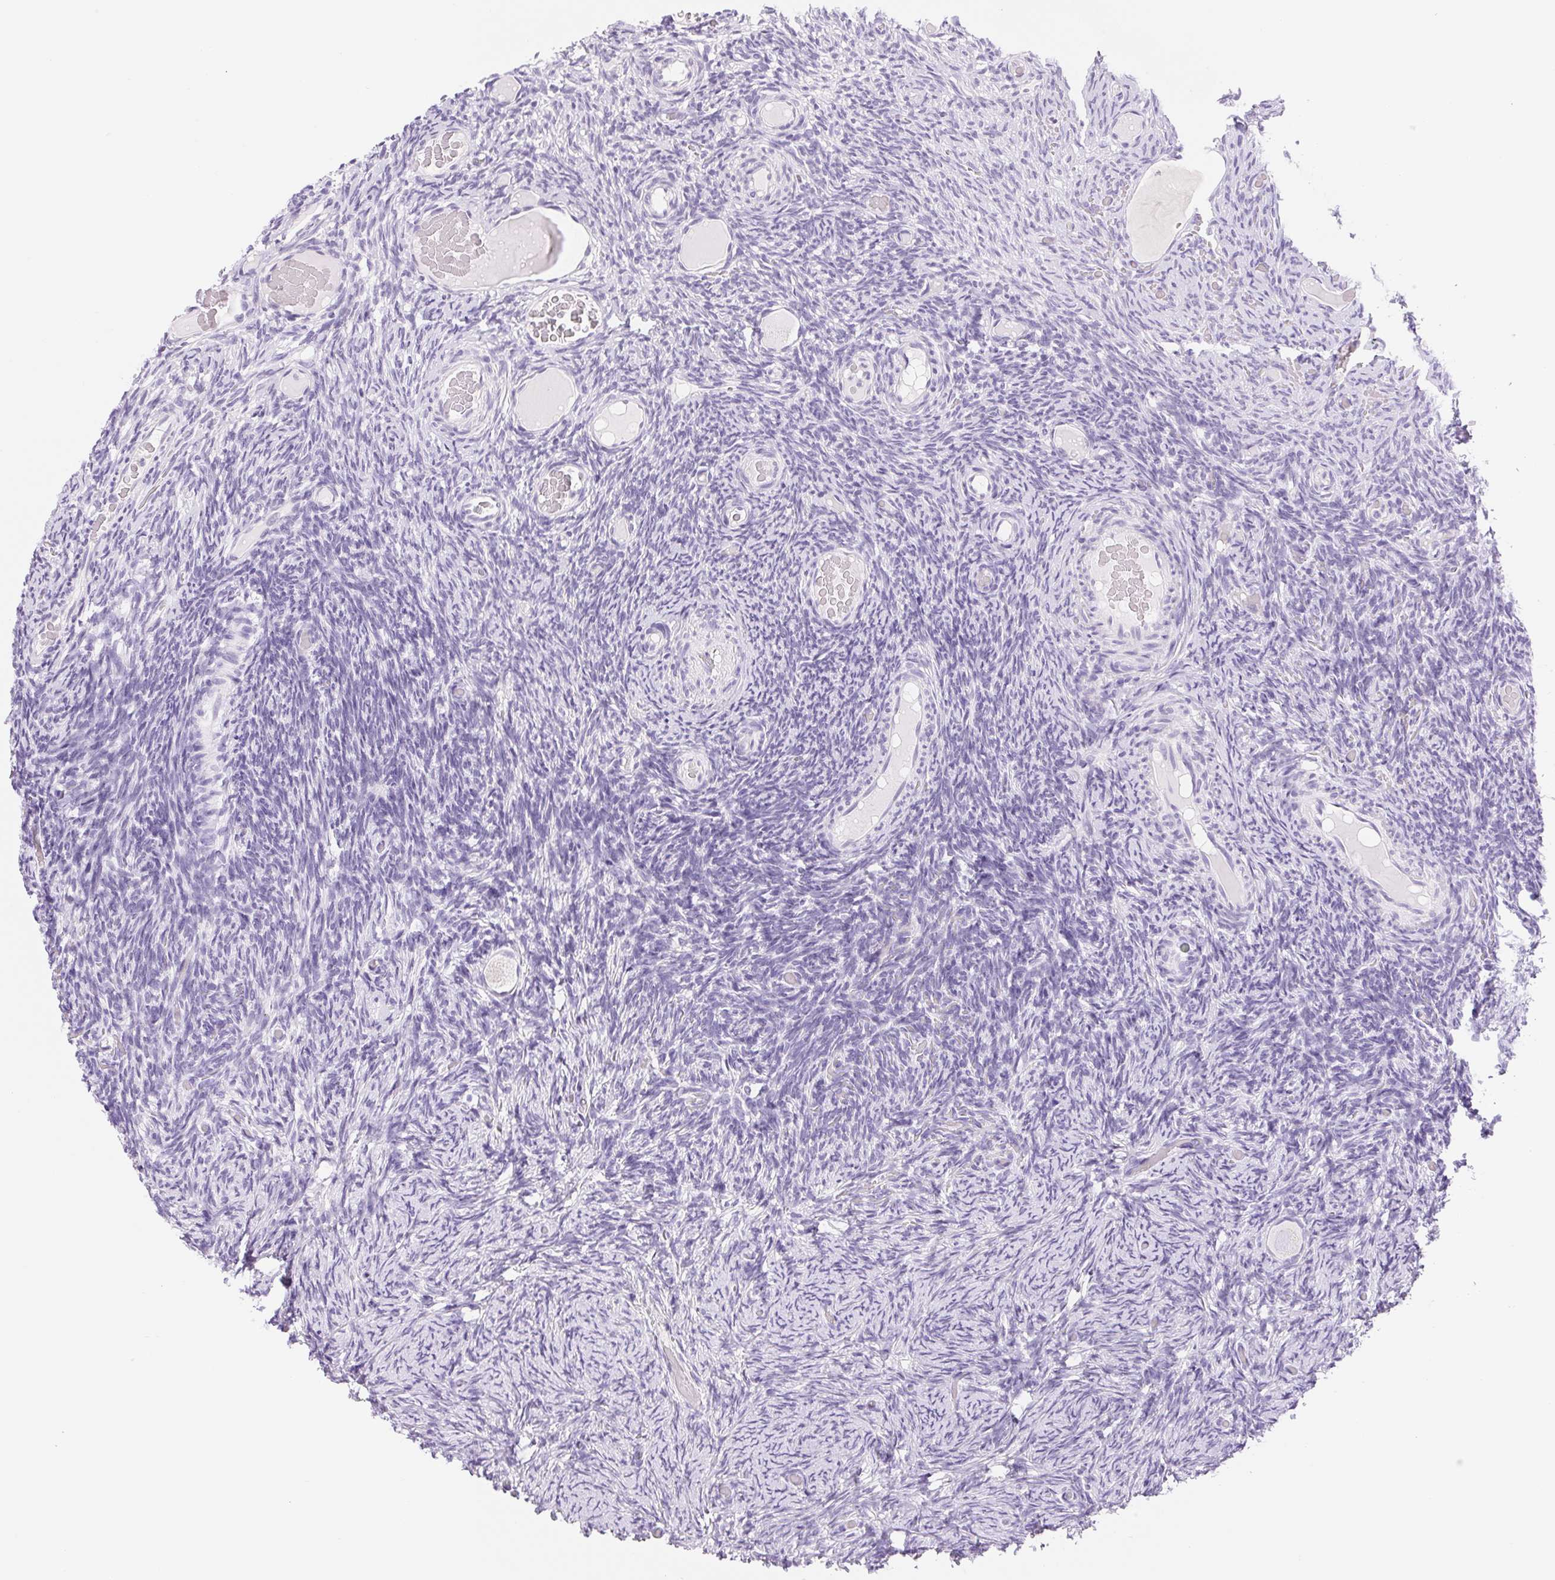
{"staining": {"intensity": "negative", "quantity": "none", "location": "none"}, "tissue": "ovary", "cell_type": "Follicle cells", "image_type": "normal", "snomed": [{"axis": "morphology", "description": "Normal tissue, NOS"}, {"axis": "topography", "description": "Ovary"}], "caption": "Unremarkable ovary was stained to show a protein in brown. There is no significant expression in follicle cells. (DAB (3,3'-diaminobenzidine) IHC, high magnification).", "gene": "ASGR2", "patient": {"sex": "female", "age": 34}}